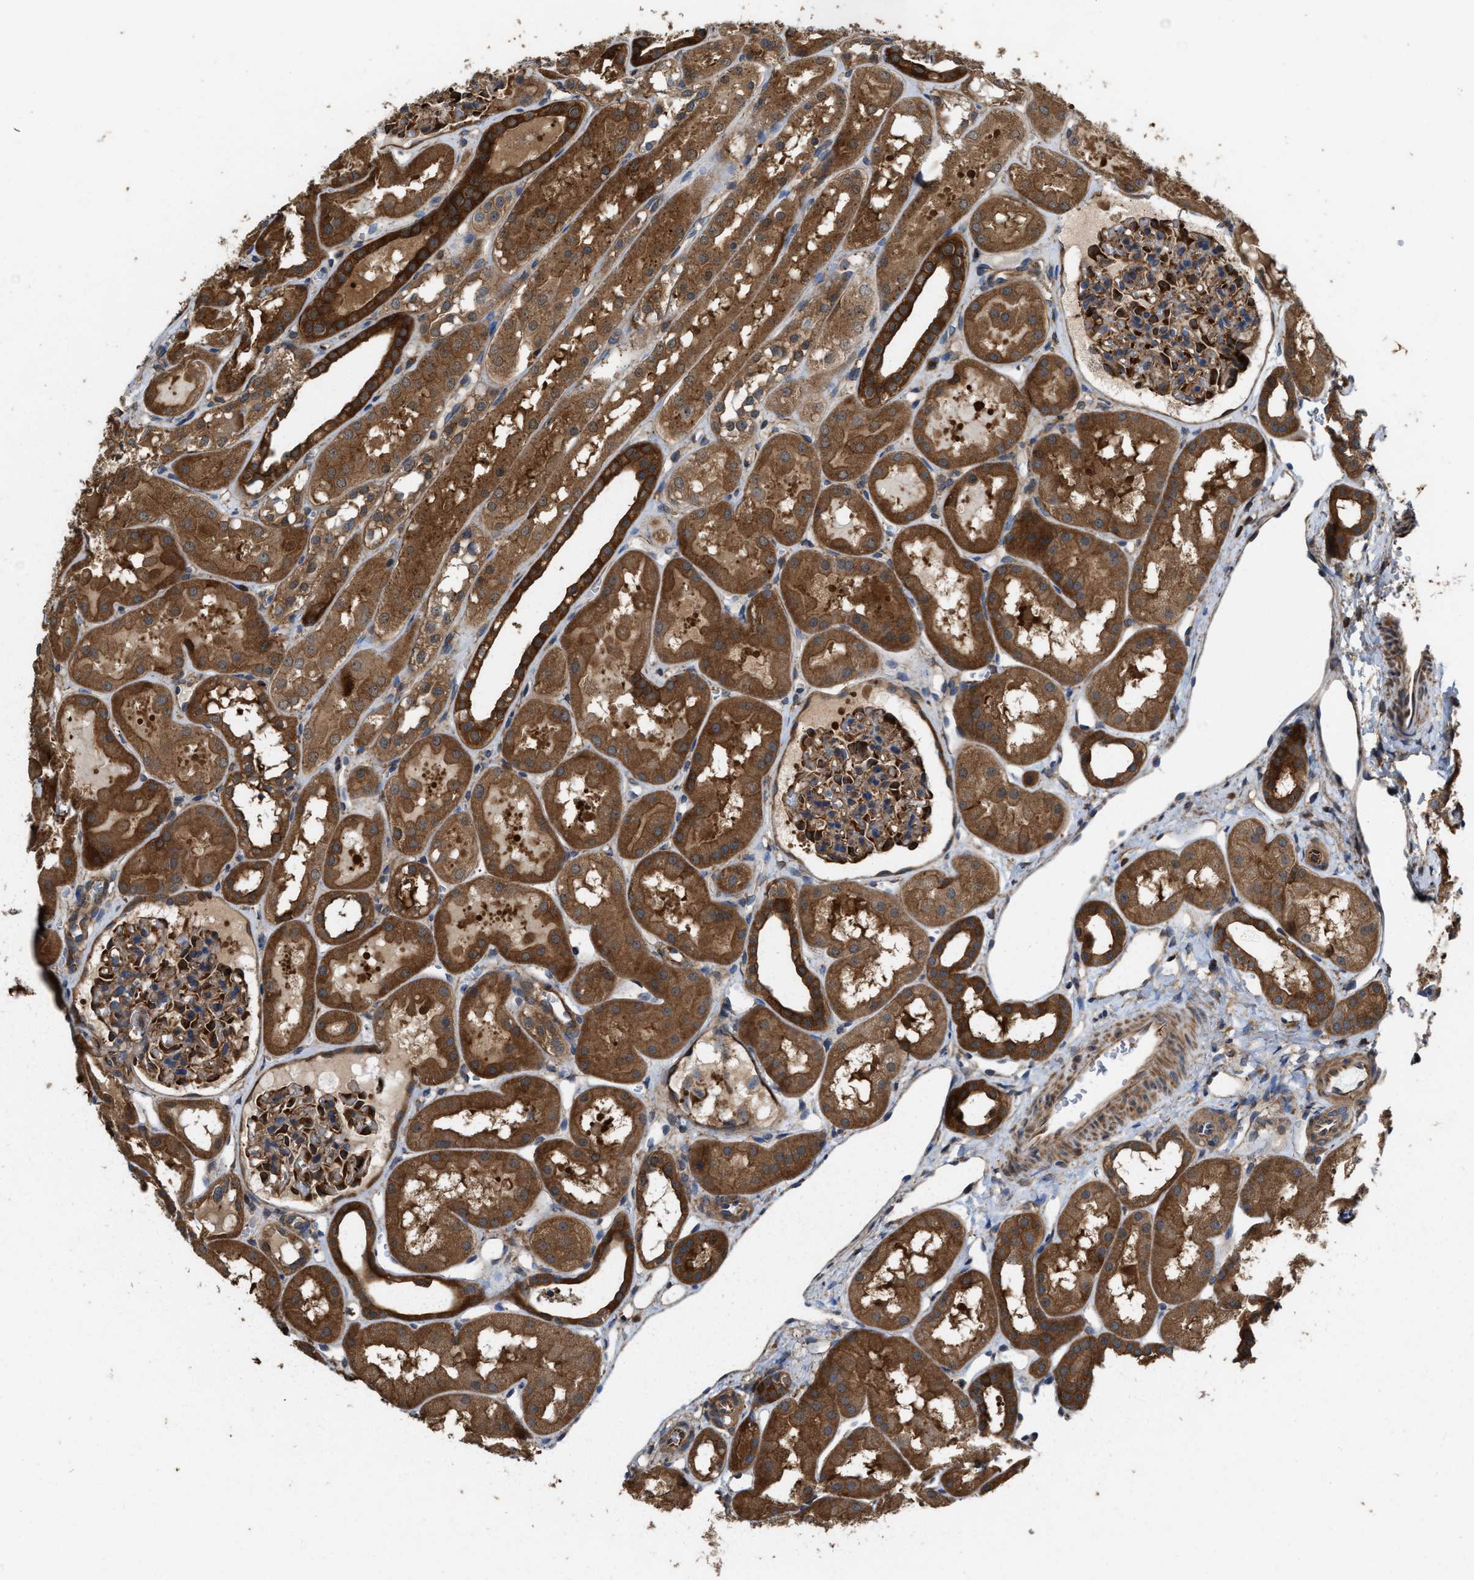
{"staining": {"intensity": "moderate", "quantity": ">75%", "location": "cytoplasmic/membranous"}, "tissue": "kidney", "cell_type": "Cells in glomeruli", "image_type": "normal", "snomed": [{"axis": "morphology", "description": "Normal tissue, NOS"}, {"axis": "topography", "description": "Kidney"}, {"axis": "topography", "description": "Urinary bladder"}], "caption": "The photomicrograph shows immunohistochemical staining of normal kidney. There is moderate cytoplasmic/membranous staining is present in about >75% of cells in glomeruli.", "gene": "ATIC", "patient": {"sex": "male", "age": 16}}